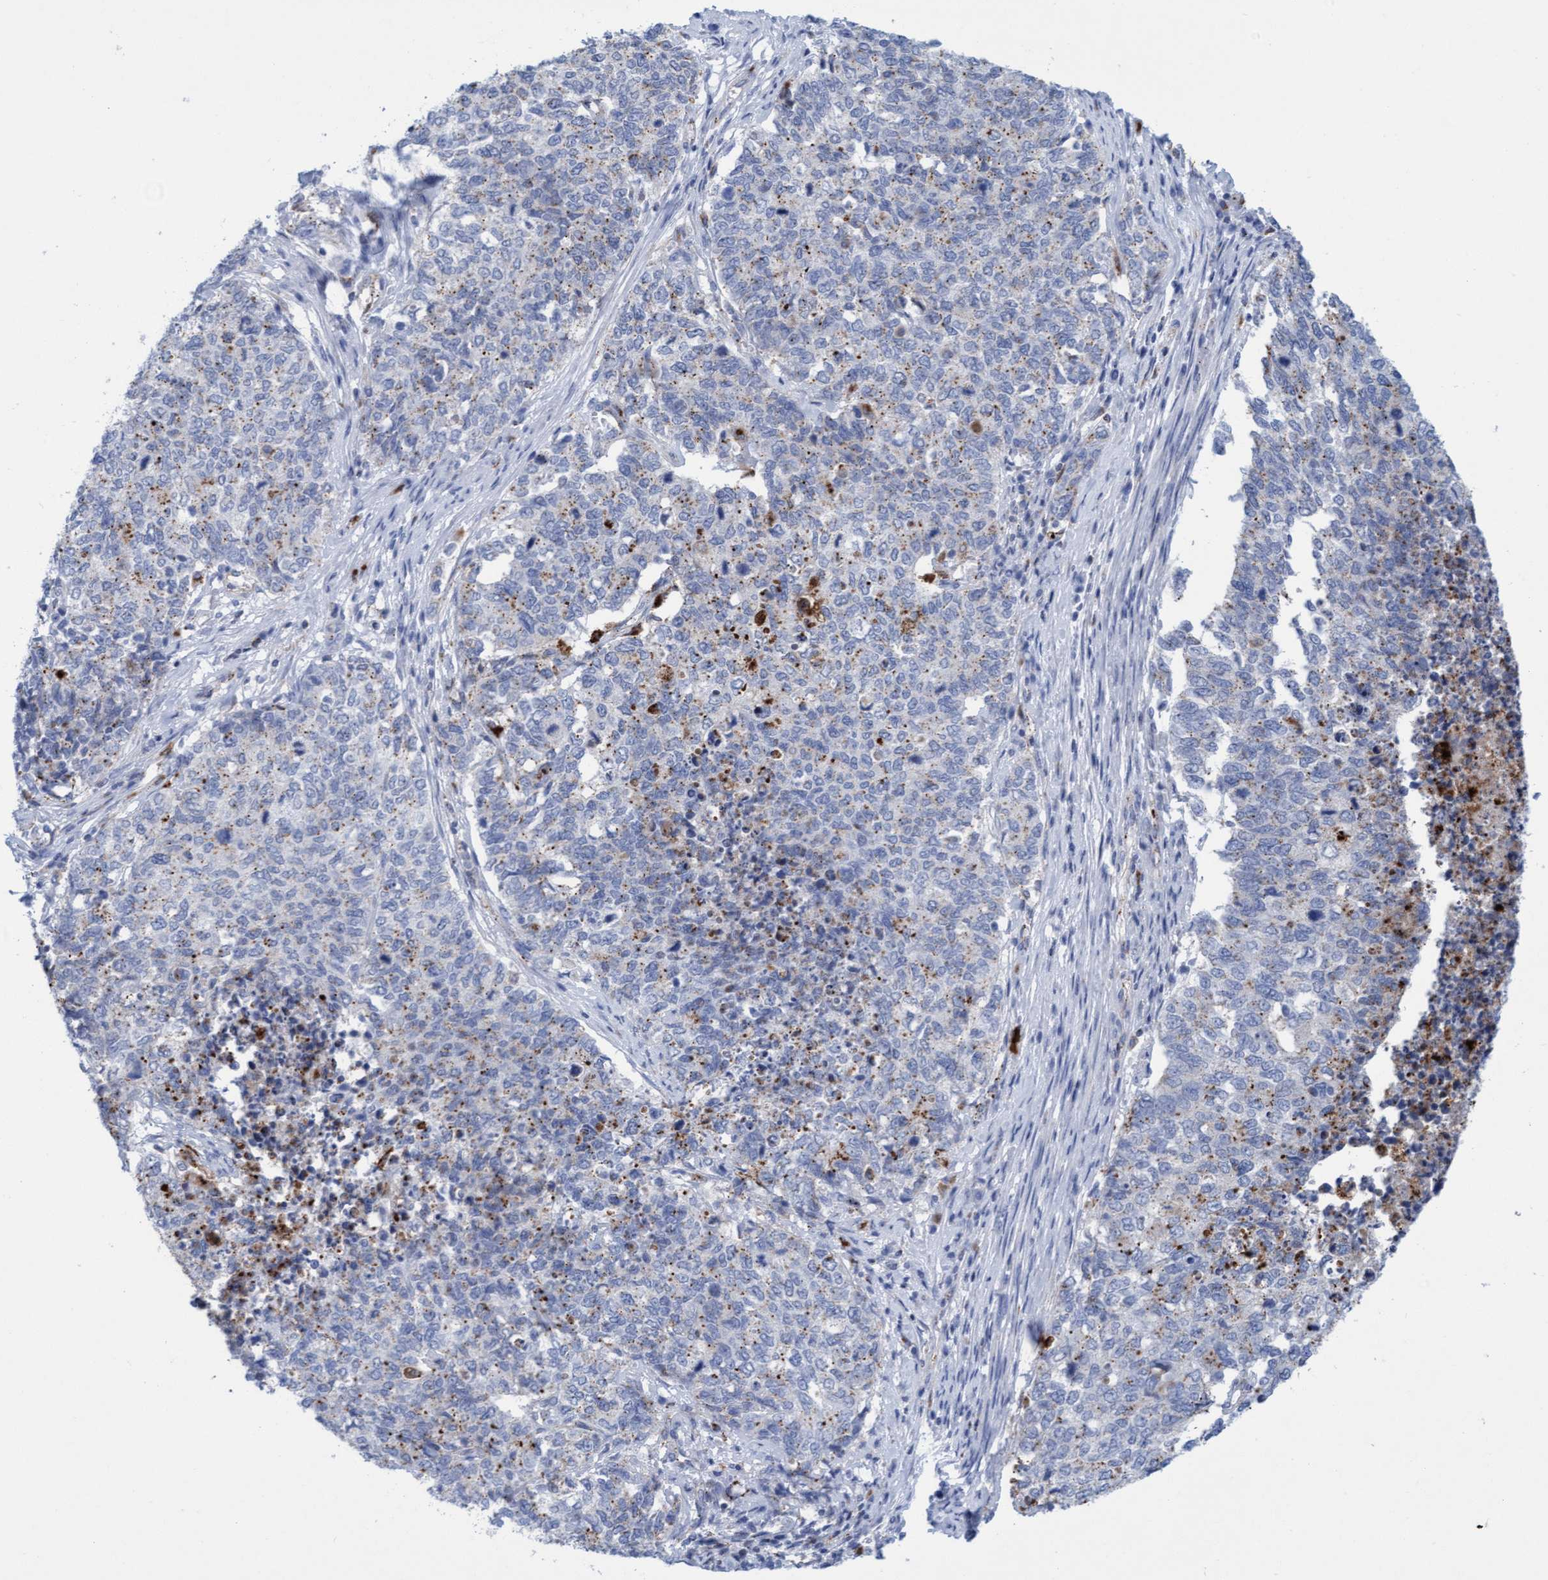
{"staining": {"intensity": "weak", "quantity": "<25%", "location": "cytoplasmic/membranous"}, "tissue": "cervical cancer", "cell_type": "Tumor cells", "image_type": "cancer", "snomed": [{"axis": "morphology", "description": "Squamous cell carcinoma, NOS"}, {"axis": "topography", "description": "Cervix"}], "caption": "An image of cervical squamous cell carcinoma stained for a protein reveals no brown staining in tumor cells.", "gene": "SGSH", "patient": {"sex": "female", "age": 63}}